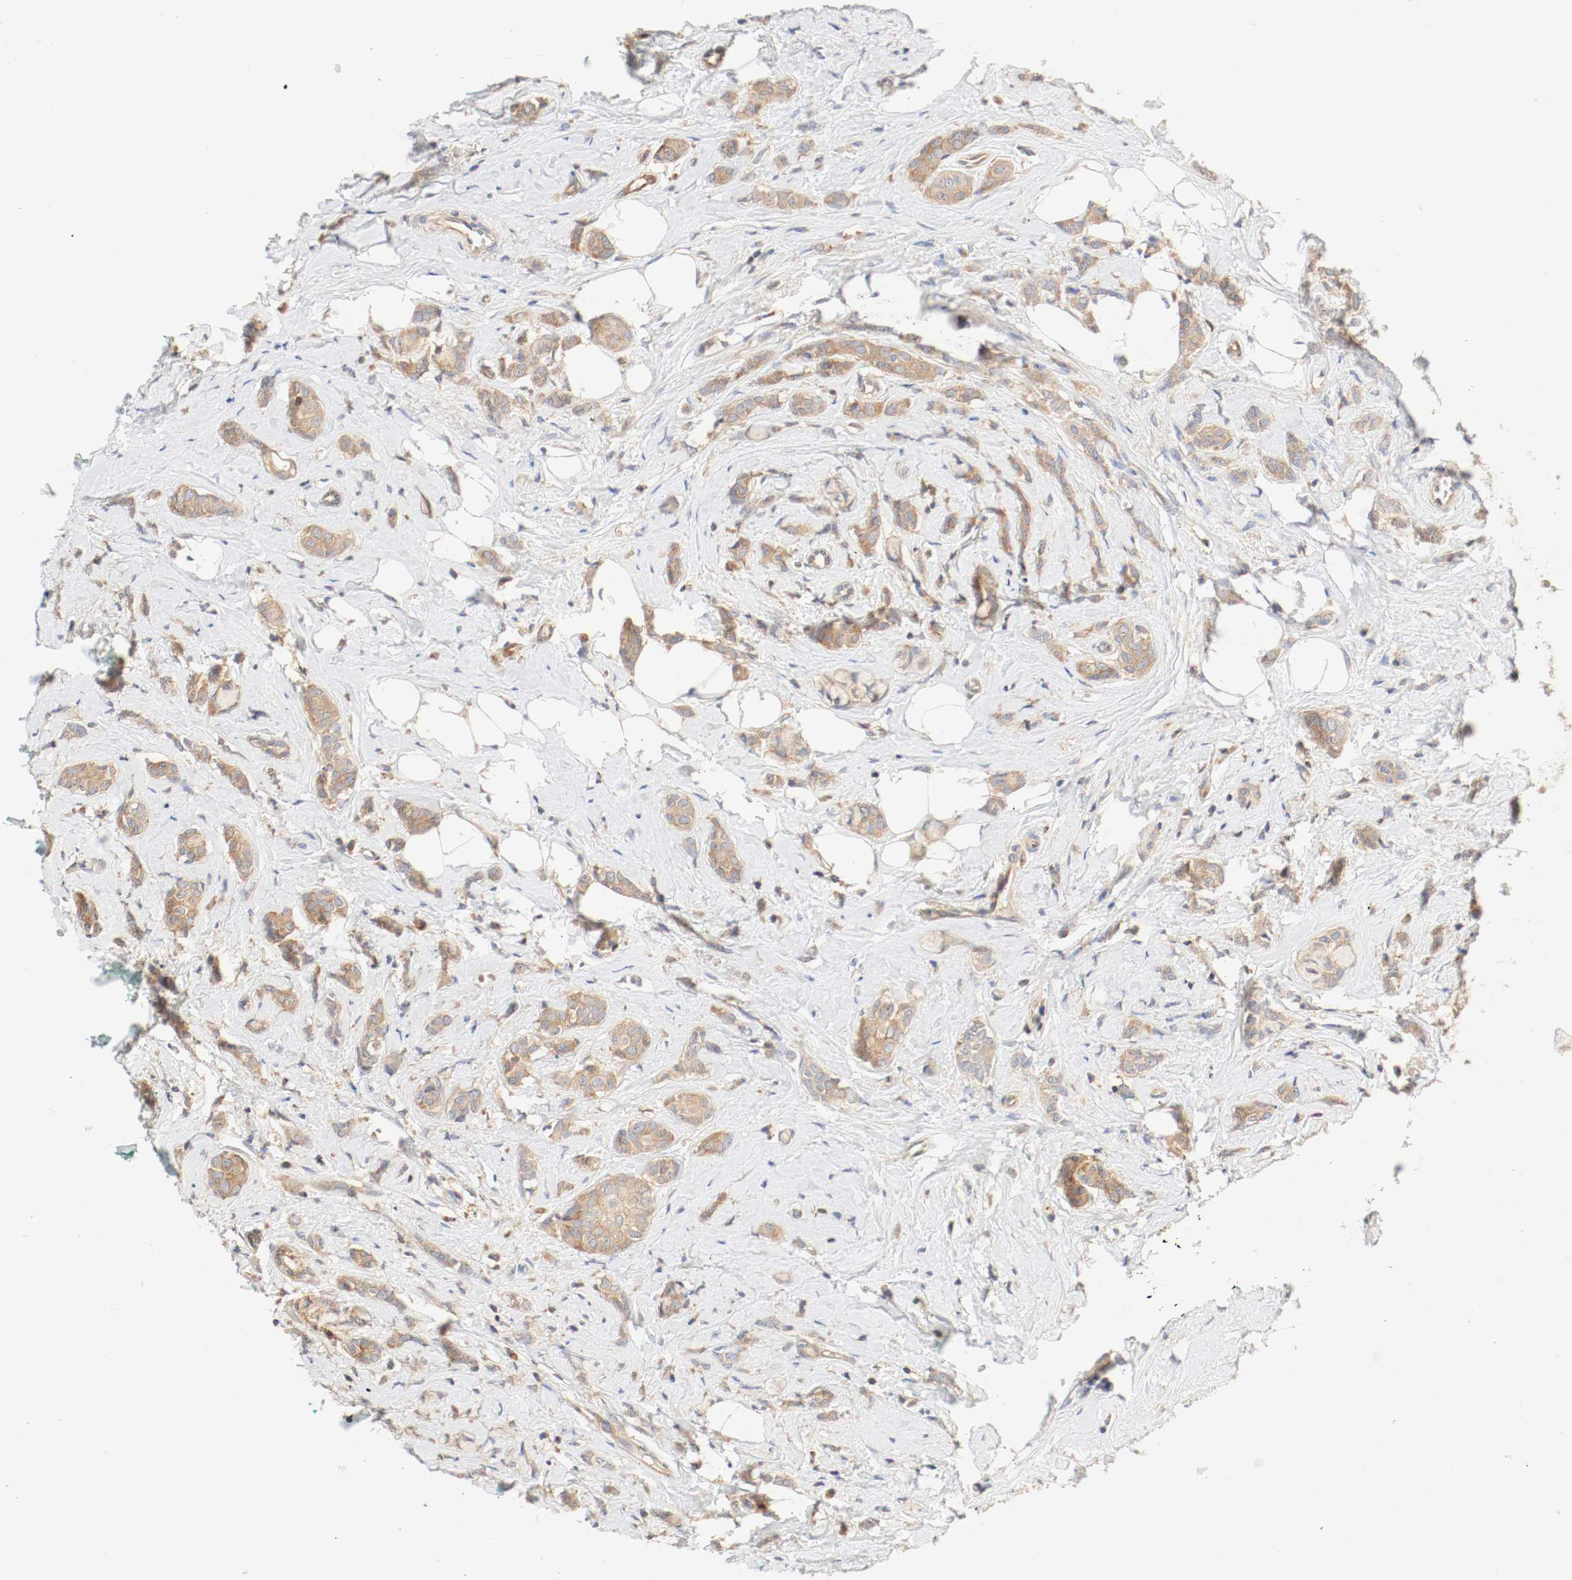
{"staining": {"intensity": "moderate", "quantity": ">75%", "location": "cytoplasmic/membranous"}, "tissue": "breast cancer", "cell_type": "Tumor cells", "image_type": "cancer", "snomed": [{"axis": "morphology", "description": "Lobular carcinoma"}, {"axis": "topography", "description": "Breast"}], "caption": "A photomicrograph showing moderate cytoplasmic/membranous positivity in approximately >75% of tumor cells in breast cancer (lobular carcinoma), as visualized by brown immunohistochemical staining.", "gene": "GIT1", "patient": {"sex": "female", "age": 60}}